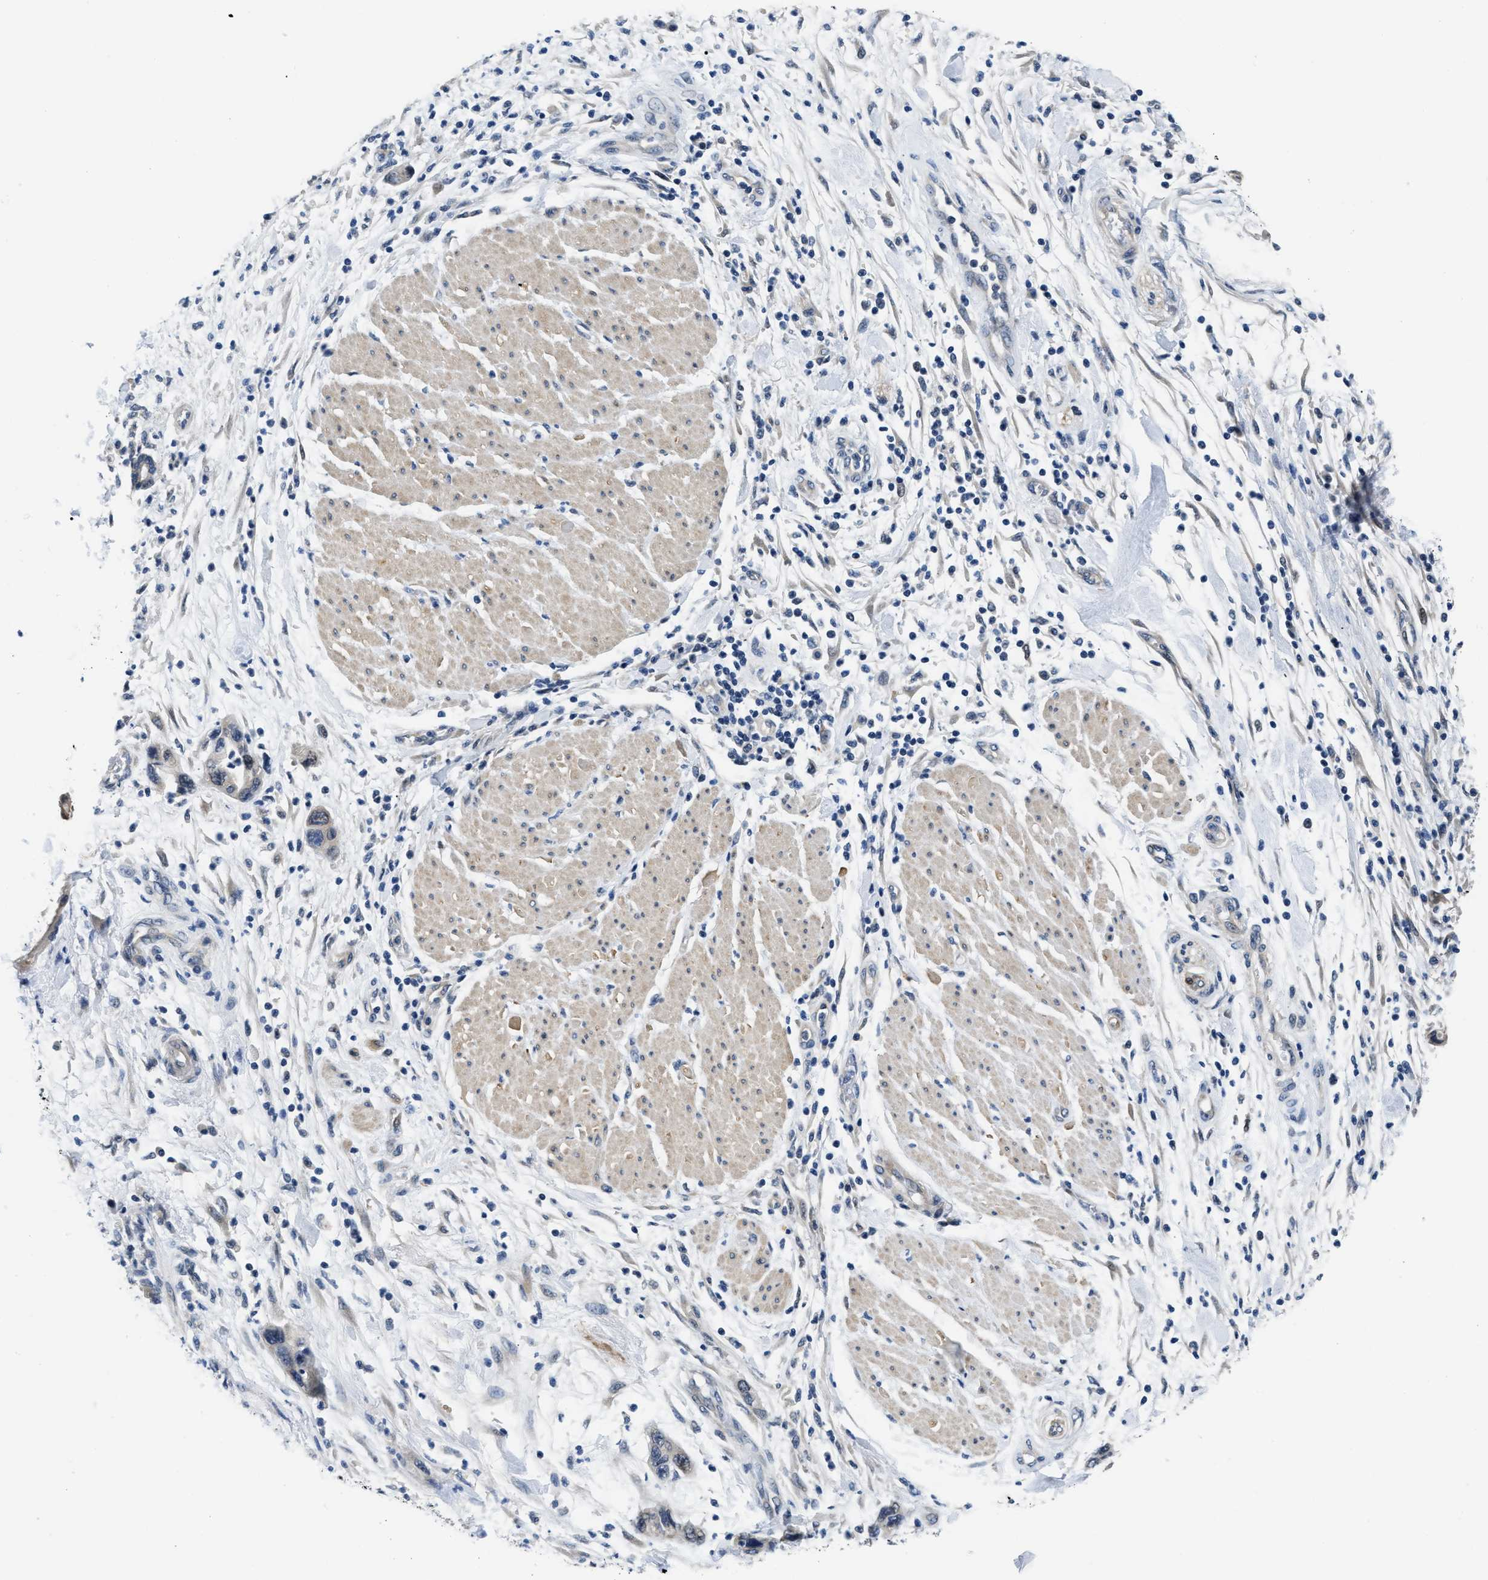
{"staining": {"intensity": "negative", "quantity": "none", "location": "none"}, "tissue": "pancreatic cancer", "cell_type": "Tumor cells", "image_type": "cancer", "snomed": [{"axis": "morphology", "description": "Normal tissue, NOS"}, {"axis": "morphology", "description": "Adenocarcinoma, NOS"}, {"axis": "topography", "description": "Pancreas"}], "caption": "An IHC photomicrograph of pancreatic adenocarcinoma is shown. There is no staining in tumor cells of pancreatic adenocarcinoma.", "gene": "CLGN", "patient": {"sex": "female", "age": 71}}